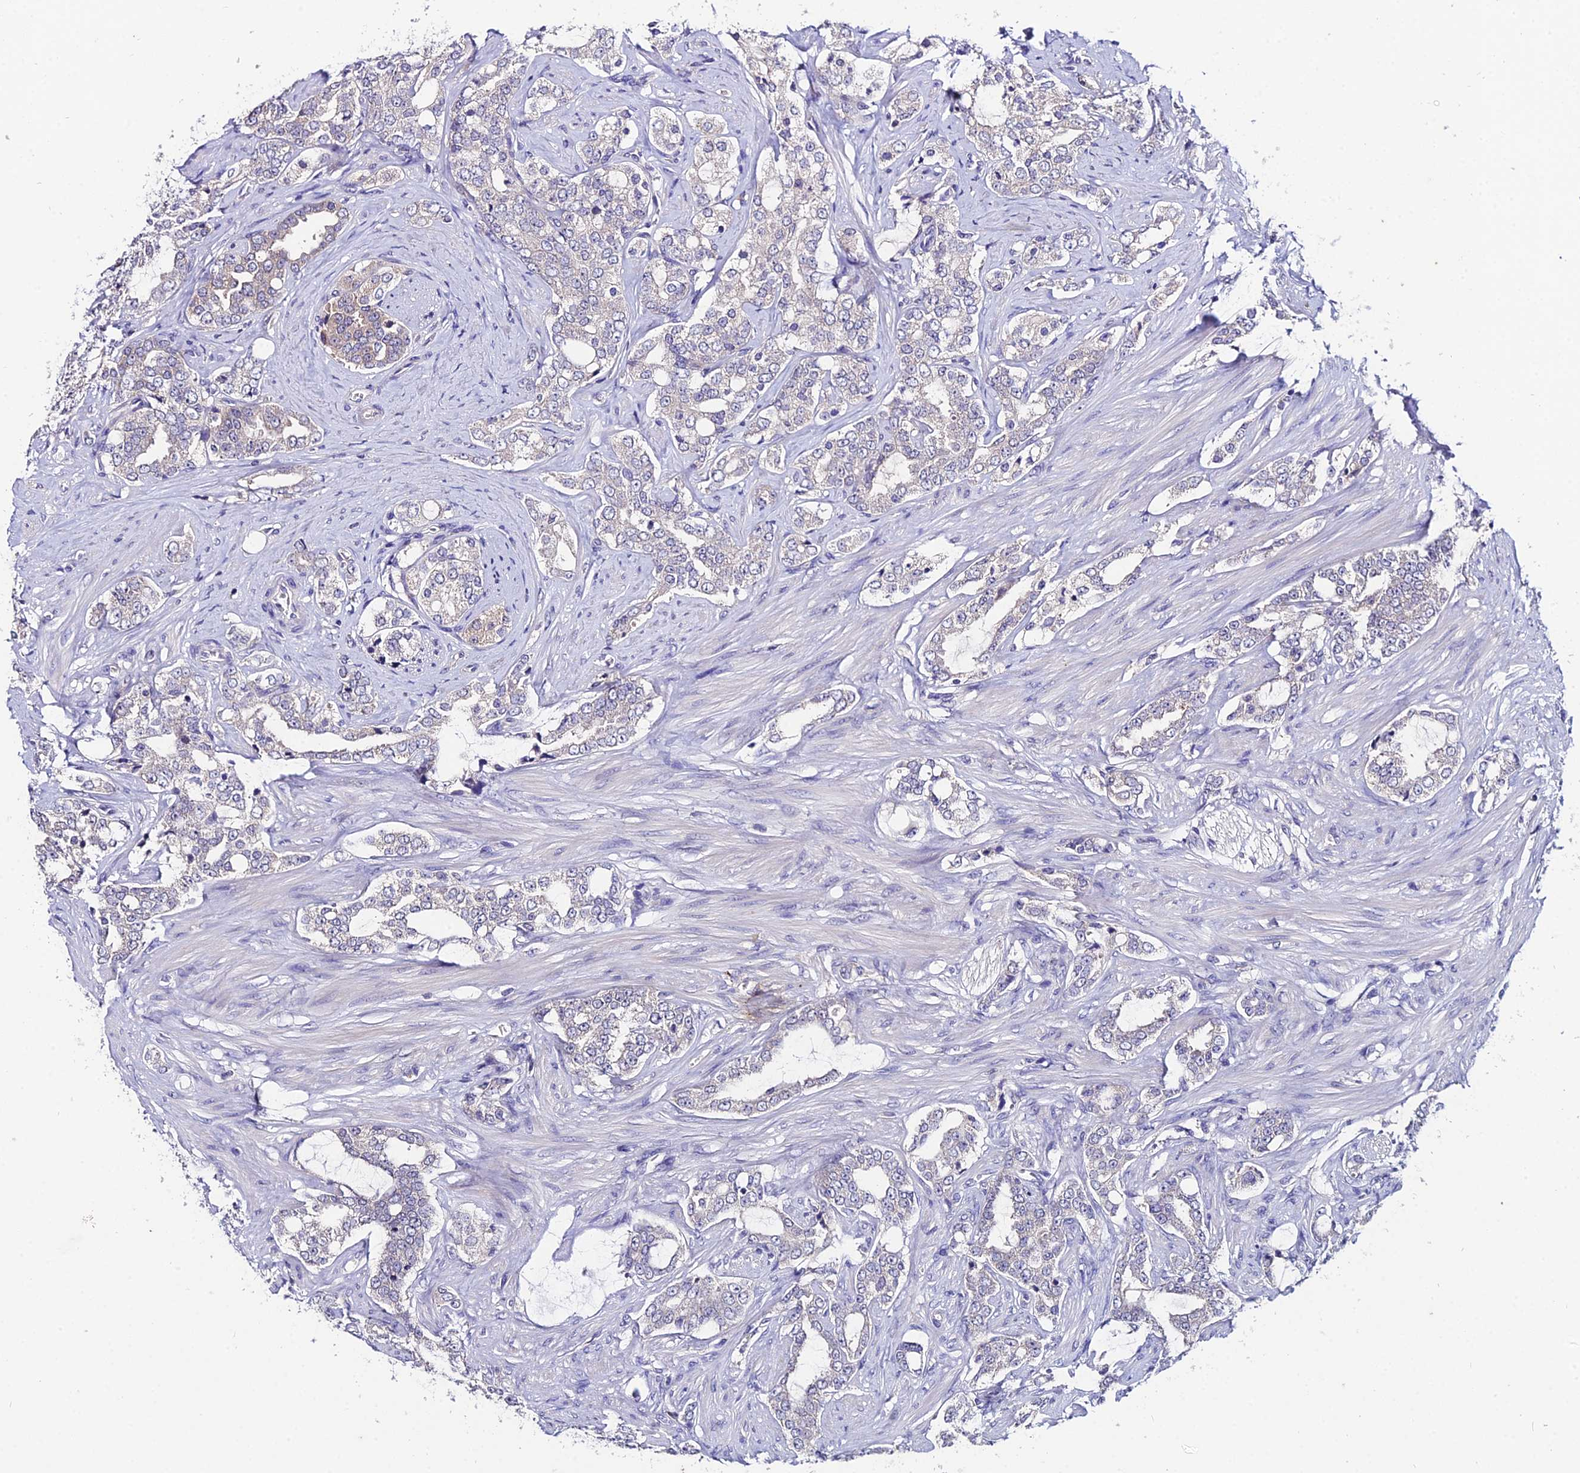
{"staining": {"intensity": "weak", "quantity": "<25%", "location": "cytoplasmic/membranous"}, "tissue": "prostate cancer", "cell_type": "Tumor cells", "image_type": "cancer", "snomed": [{"axis": "morphology", "description": "Adenocarcinoma, High grade"}, {"axis": "topography", "description": "Prostate"}], "caption": "A high-resolution micrograph shows immunohistochemistry (IHC) staining of adenocarcinoma (high-grade) (prostate), which shows no significant staining in tumor cells.", "gene": "LGALS7", "patient": {"sex": "male", "age": 64}}